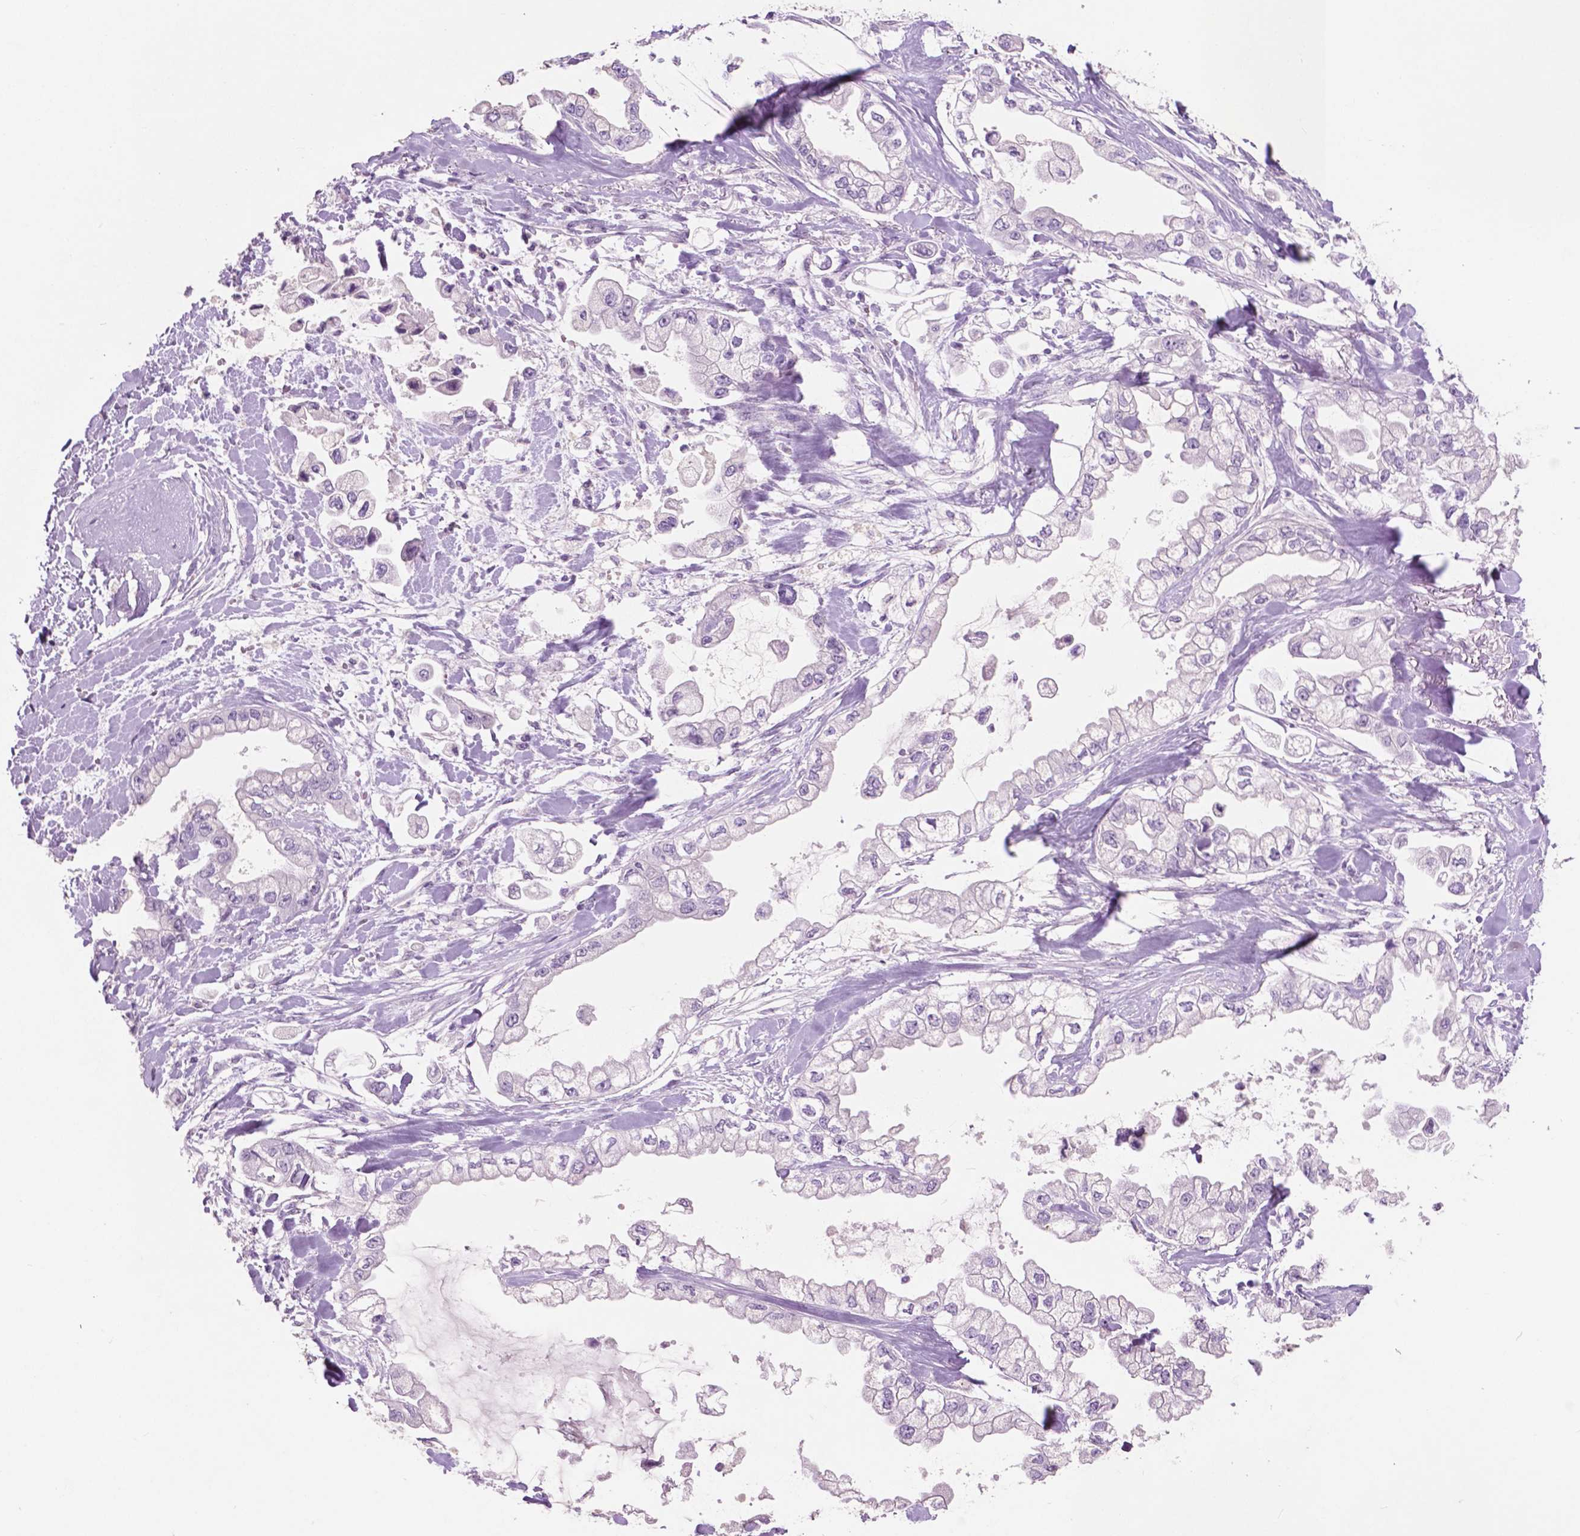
{"staining": {"intensity": "negative", "quantity": "none", "location": "none"}, "tissue": "stomach cancer", "cell_type": "Tumor cells", "image_type": "cancer", "snomed": [{"axis": "morphology", "description": "Adenocarcinoma, NOS"}, {"axis": "topography", "description": "Stomach"}], "caption": "The IHC histopathology image has no significant positivity in tumor cells of stomach cancer (adenocarcinoma) tissue.", "gene": "IDO1", "patient": {"sex": "male", "age": 62}}